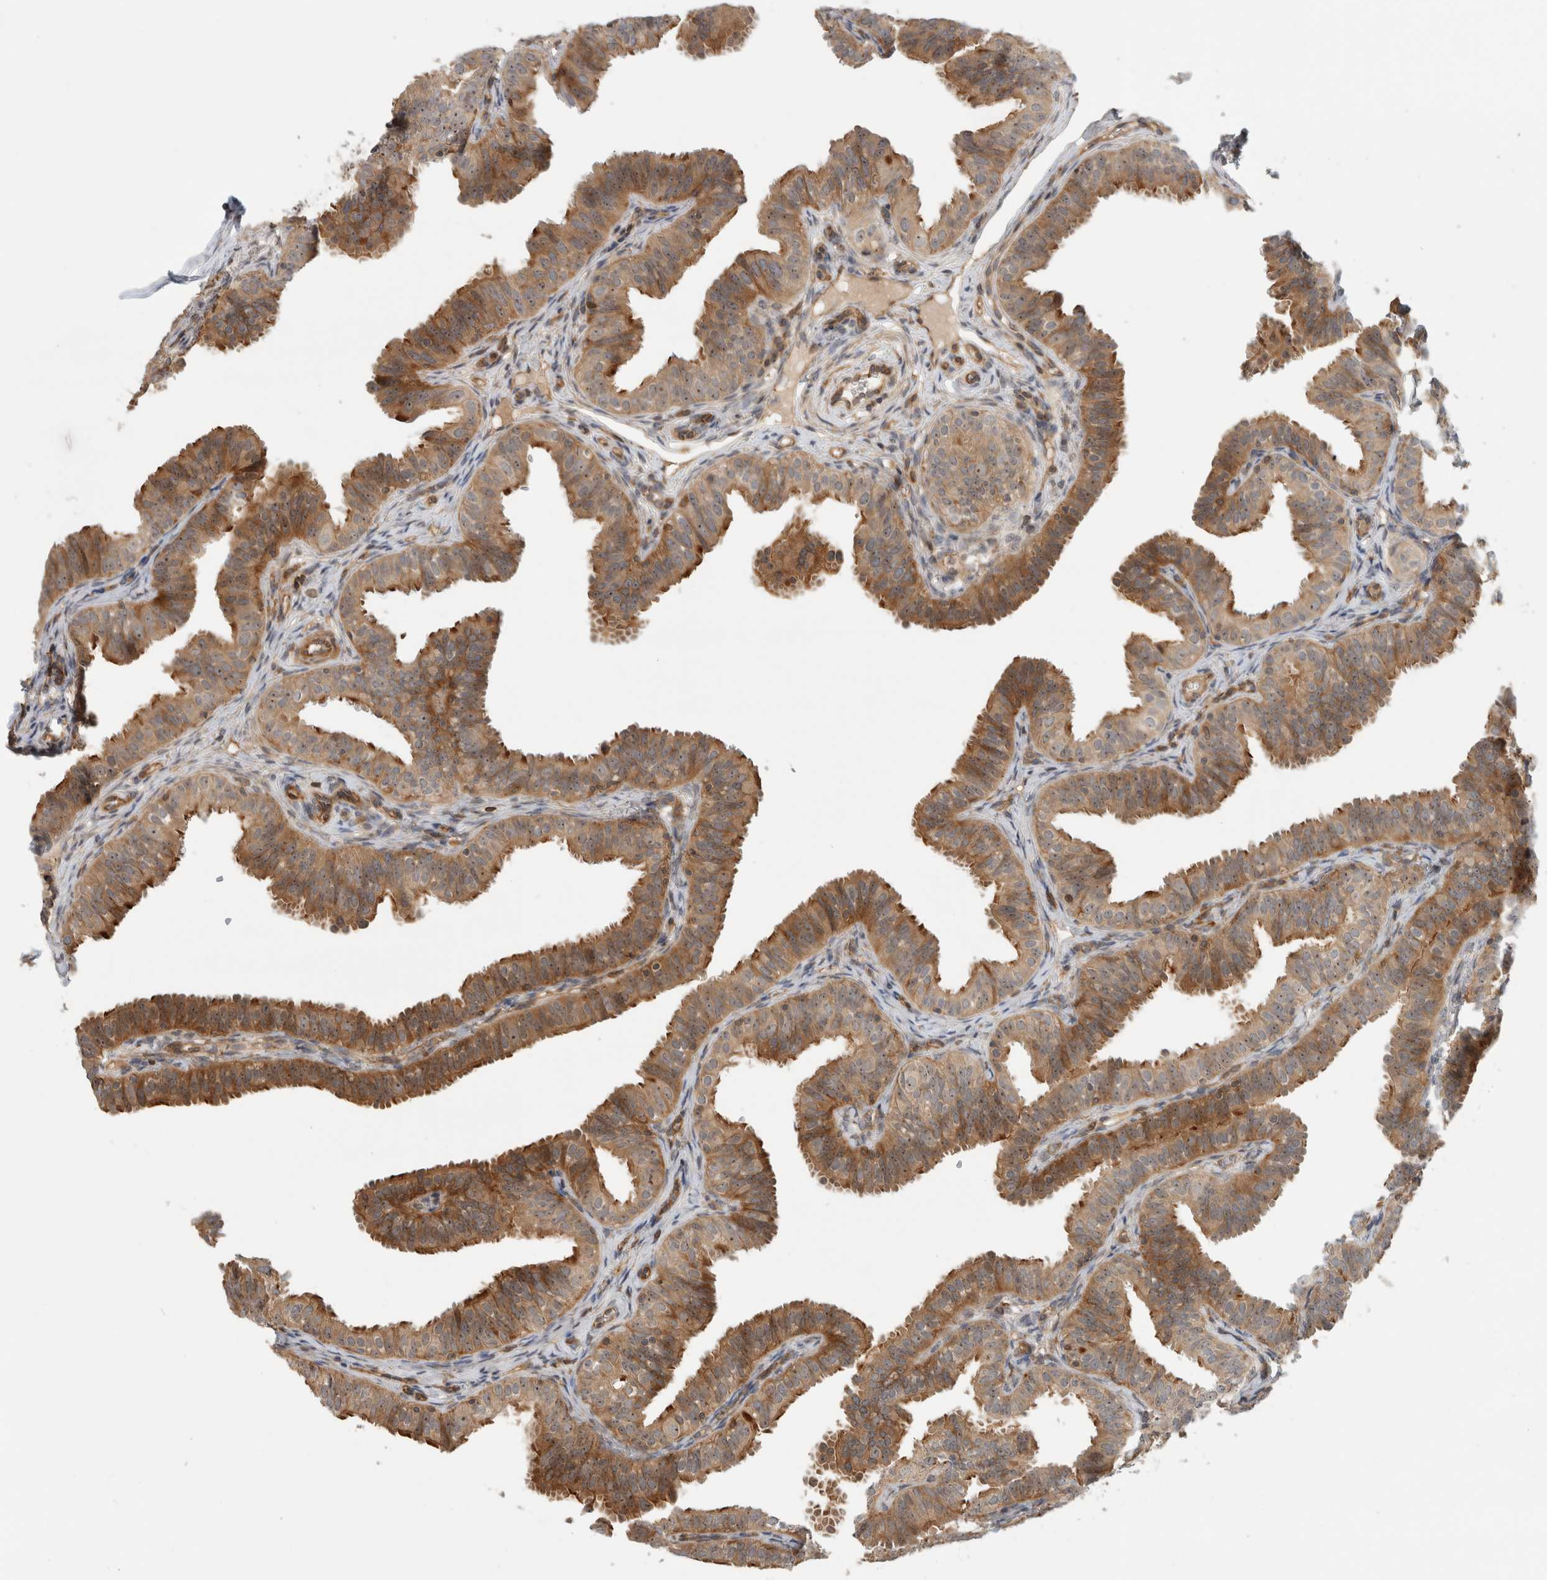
{"staining": {"intensity": "moderate", "quantity": ">75%", "location": "cytoplasmic/membranous,nuclear"}, "tissue": "fallopian tube", "cell_type": "Glandular cells", "image_type": "normal", "snomed": [{"axis": "morphology", "description": "Normal tissue, NOS"}, {"axis": "topography", "description": "Fallopian tube"}], "caption": "Immunohistochemistry (IHC) micrograph of benign fallopian tube: human fallopian tube stained using IHC exhibits medium levels of moderate protein expression localized specifically in the cytoplasmic/membranous,nuclear of glandular cells, appearing as a cytoplasmic/membranous,nuclear brown color.", "gene": "WASF2", "patient": {"sex": "female", "age": 35}}